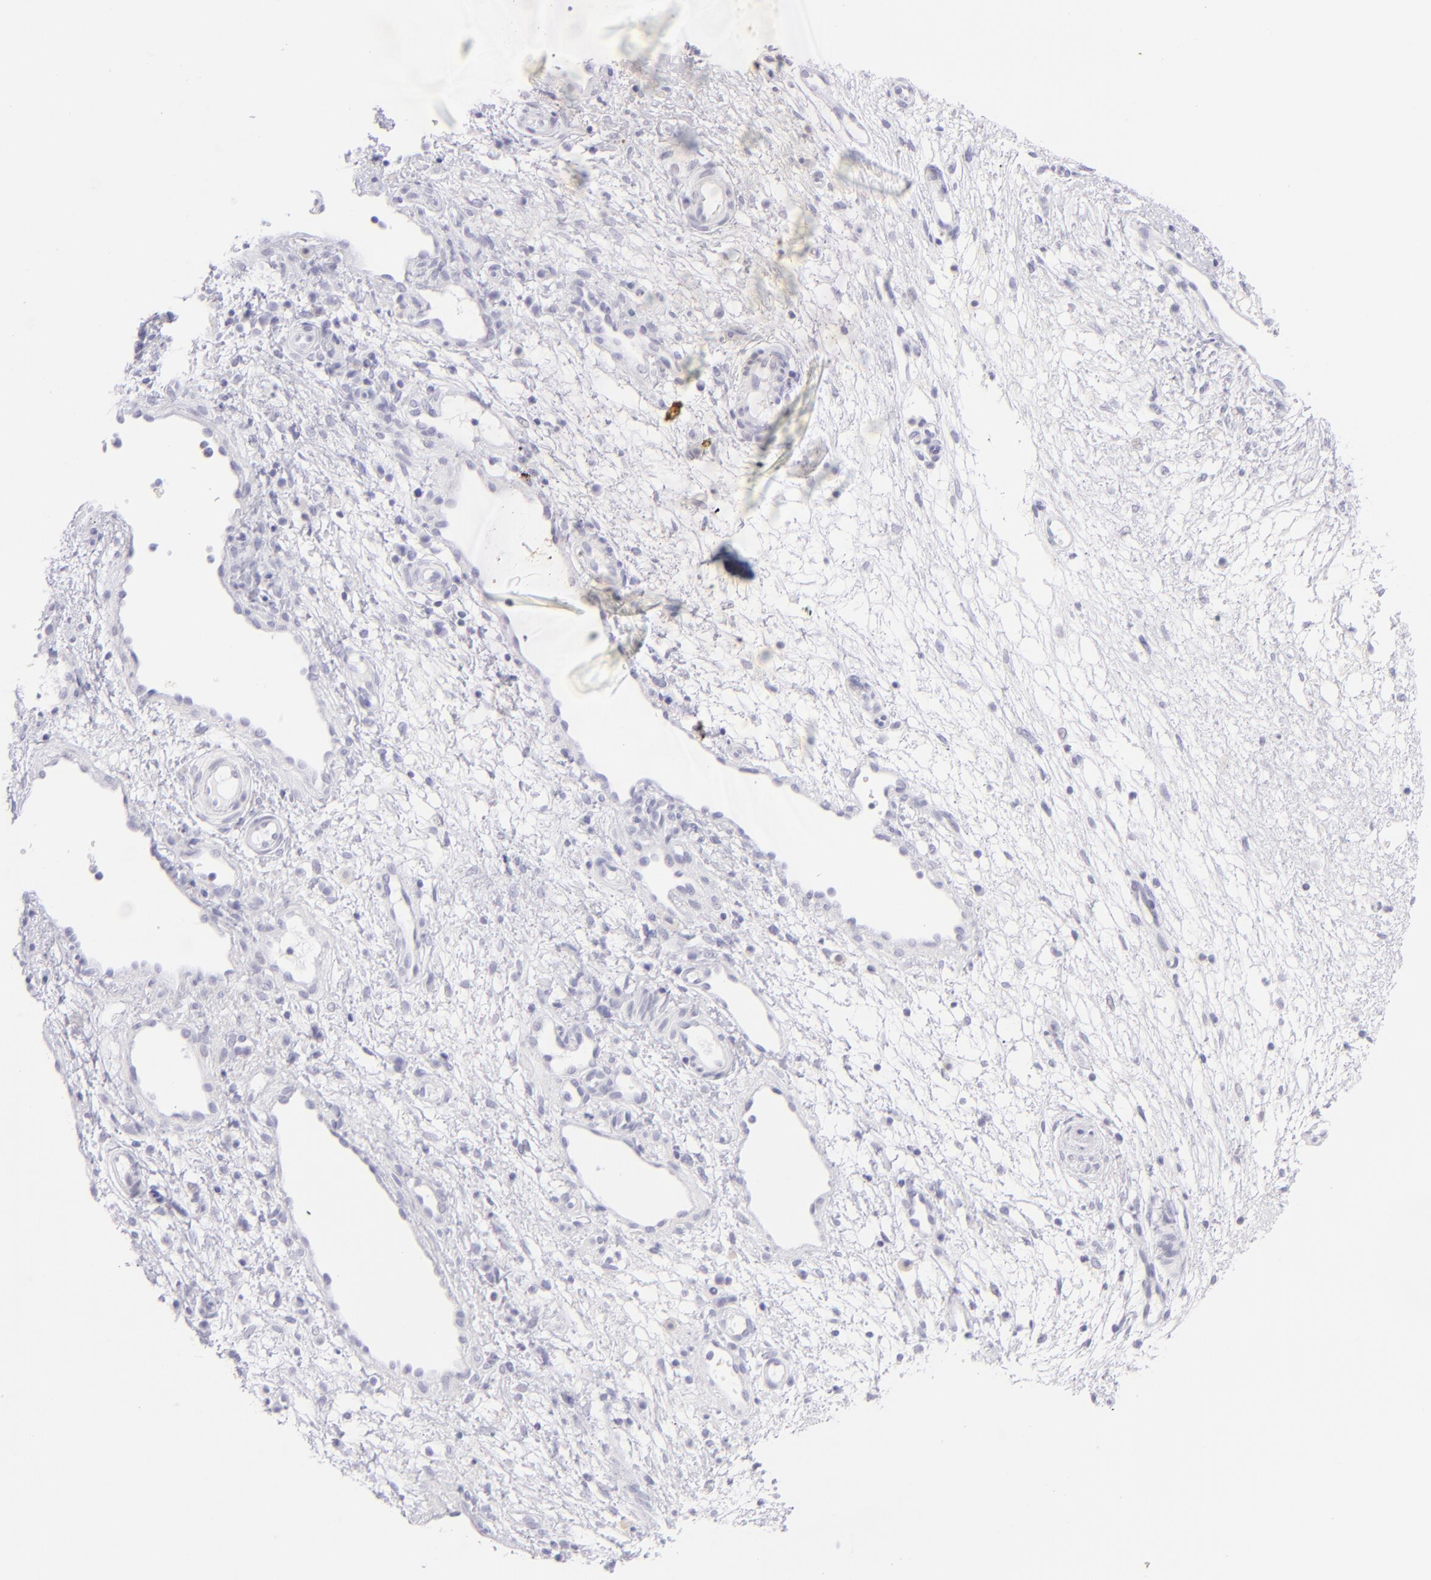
{"staining": {"intensity": "negative", "quantity": "none", "location": "none"}, "tissue": "nasopharynx", "cell_type": "Respiratory epithelial cells", "image_type": "normal", "snomed": [{"axis": "morphology", "description": "Normal tissue, NOS"}, {"axis": "morphology", "description": "Inflammation, NOS"}, {"axis": "morphology", "description": "Malignant melanoma, Metastatic site"}, {"axis": "topography", "description": "Nasopharynx"}], "caption": "DAB (3,3'-diaminobenzidine) immunohistochemical staining of benign nasopharynx shows no significant expression in respiratory epithelial cells.", "gene": "FCER2", "patient": {"sex": "female", "age": 55}}